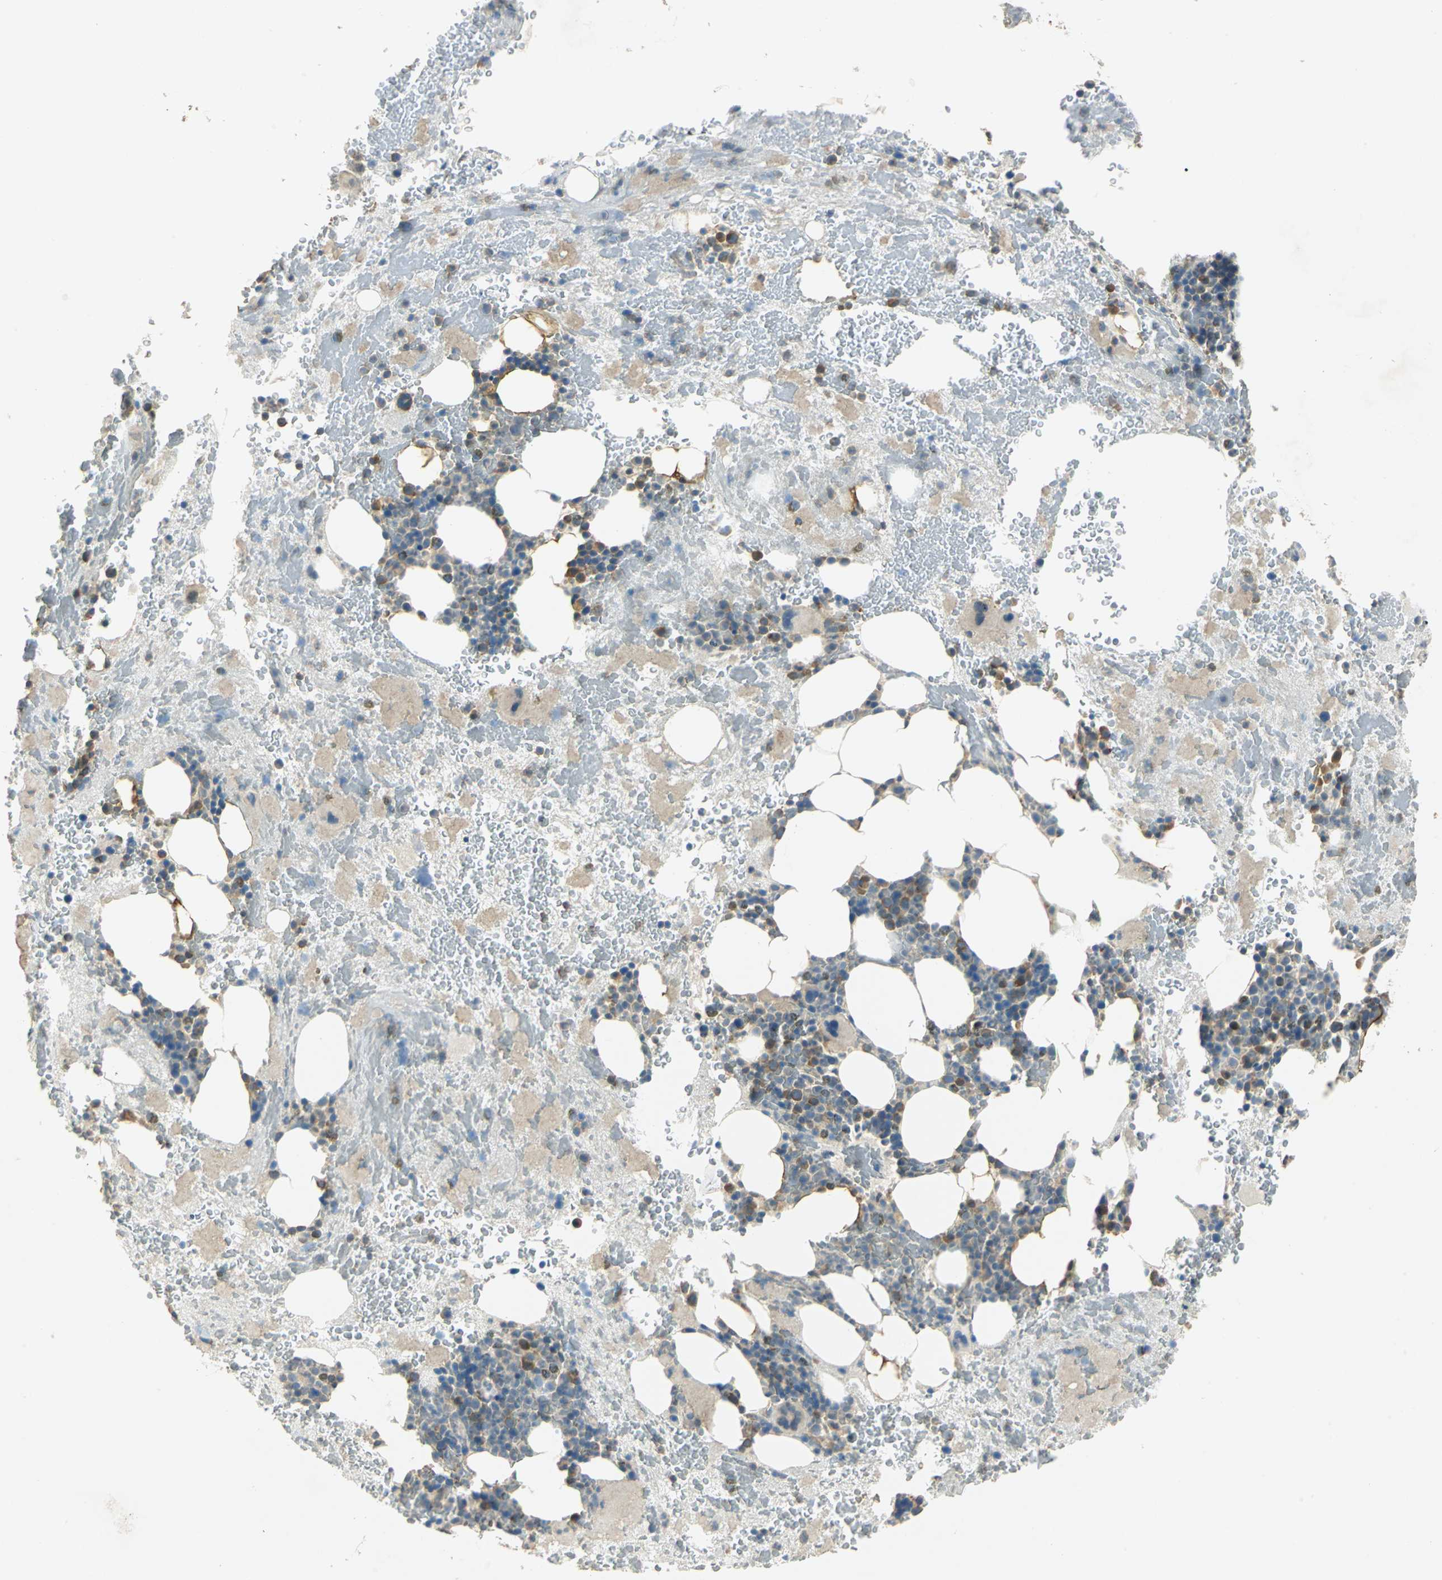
{"staining": {"intensity": "moderate", "quantity": "25%-75%", "location": "cytoplasmic/membranous"}, "tissue": "bone marrow", "cell_type": "Hematopoietic cells", "image_type": "normal", "snomed": [{"axis": "morphology", "description": "Normal tissue, NOS"}, {"axis": "topography", "description": "Bone marrow"}], "caption": "Moderate cytoplasmic/membranous staining is seen in approximately 25%-75% of hematopoietic cells in benign bone marrow. The staining was performed using DAB (3,3'-diaminobenzidine), with brown indicating positive protein expression. Nuclei are stained blue with hematoxylin.", "gene": "SHC2", "patient": {"sex": "male", "age": 76}}